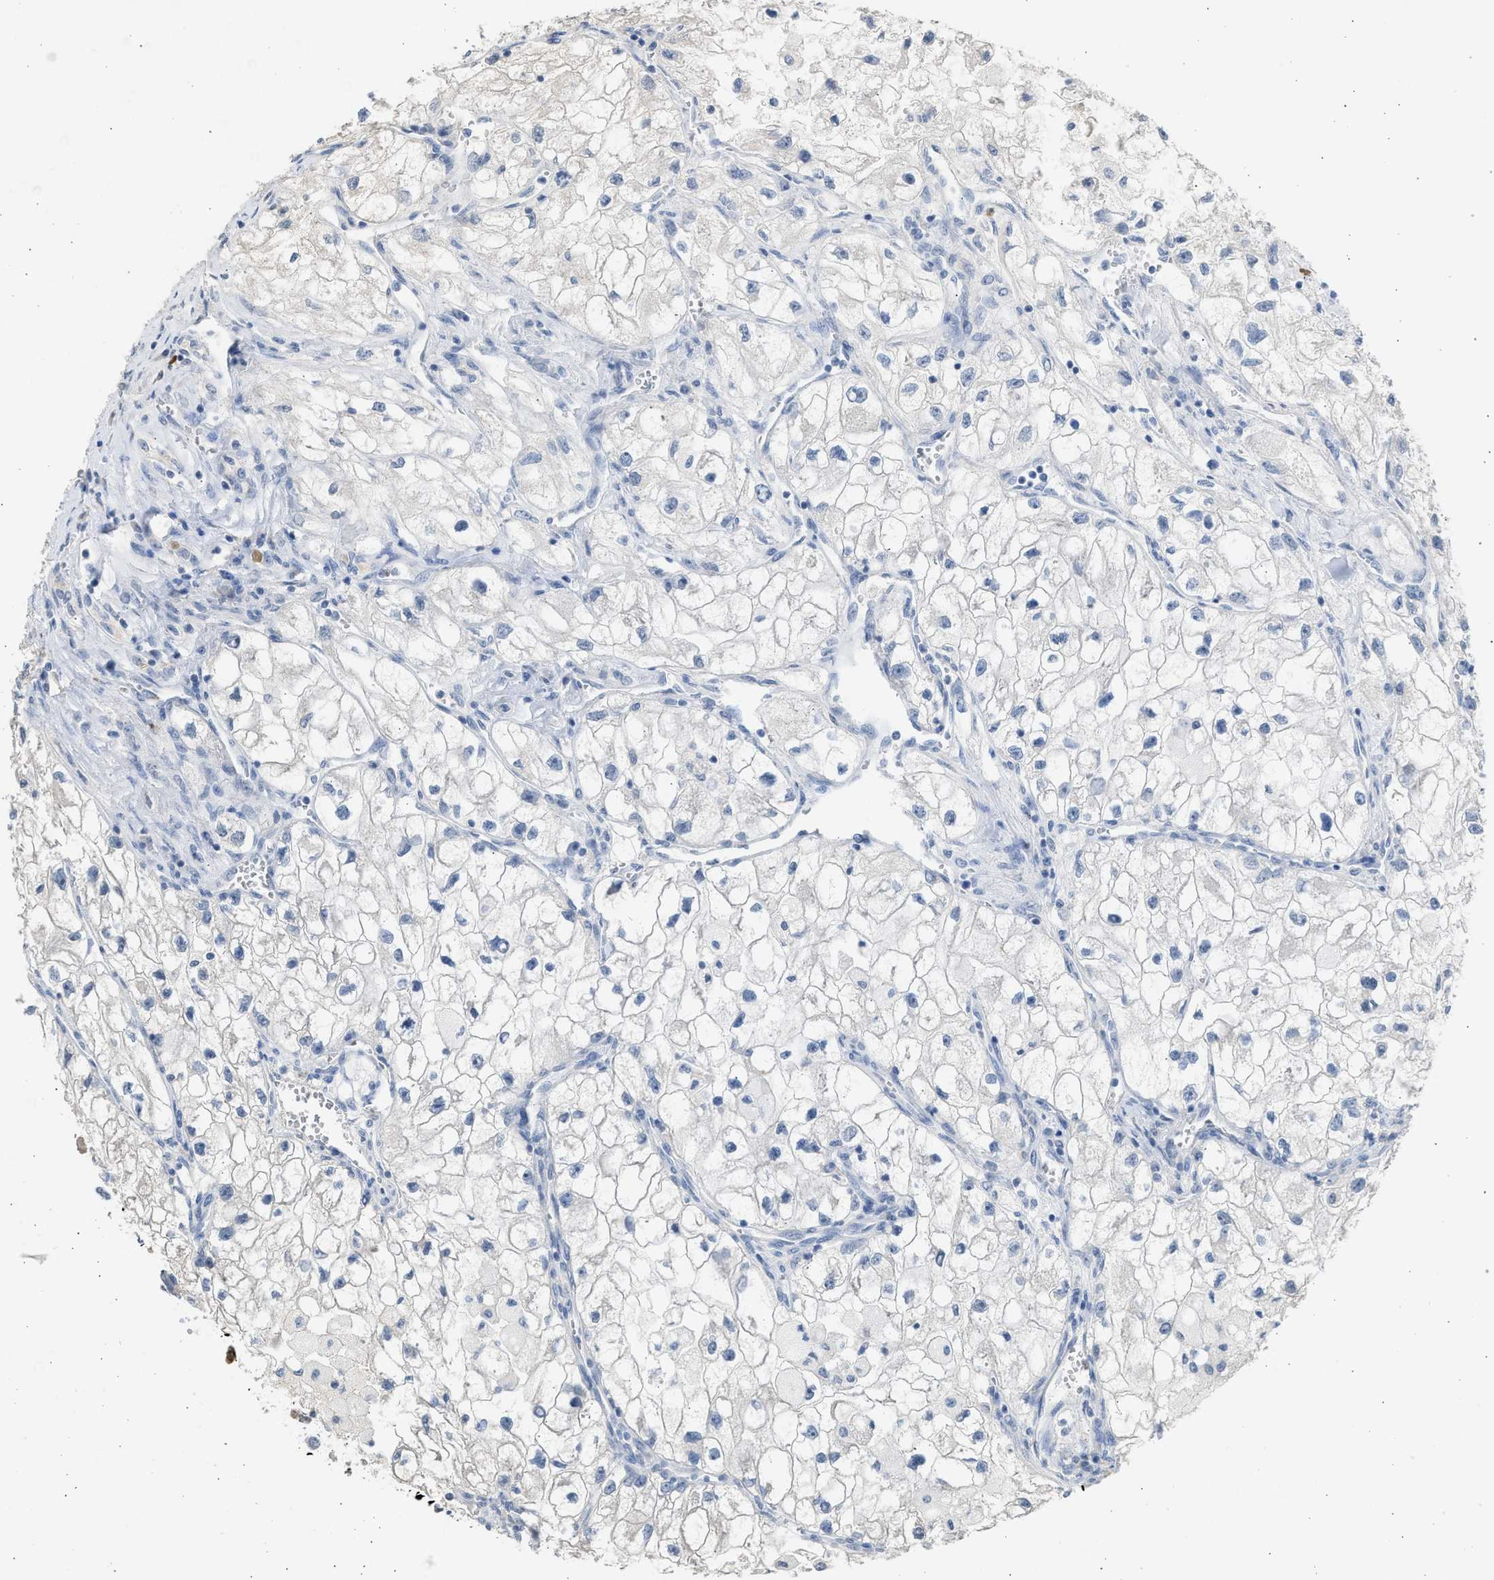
{"staining": {"intensity": "negative", "quantity": "none", "location": "none"}, "tissue": "renal cancer", "cell_type": "Tumor cells", "image_type": "cancer", "snomed": [{"axis": "morphology", "description": "Adenocarcinoma, NOS"}, {"axis": "topography", "description": "Kidney"}], "caption": "A histopathology image of renal cancer stained for a protein displays no brown staining in tumor cells. Brightfield microscopy of immunohistochemistry stained with DAB (3,3'-diaminobenzidine) (brown) and hematoxylin (blue), captured at high magnification.", "gene": "SULT2A1", "patient": {"sex": "female", "age": 70}}